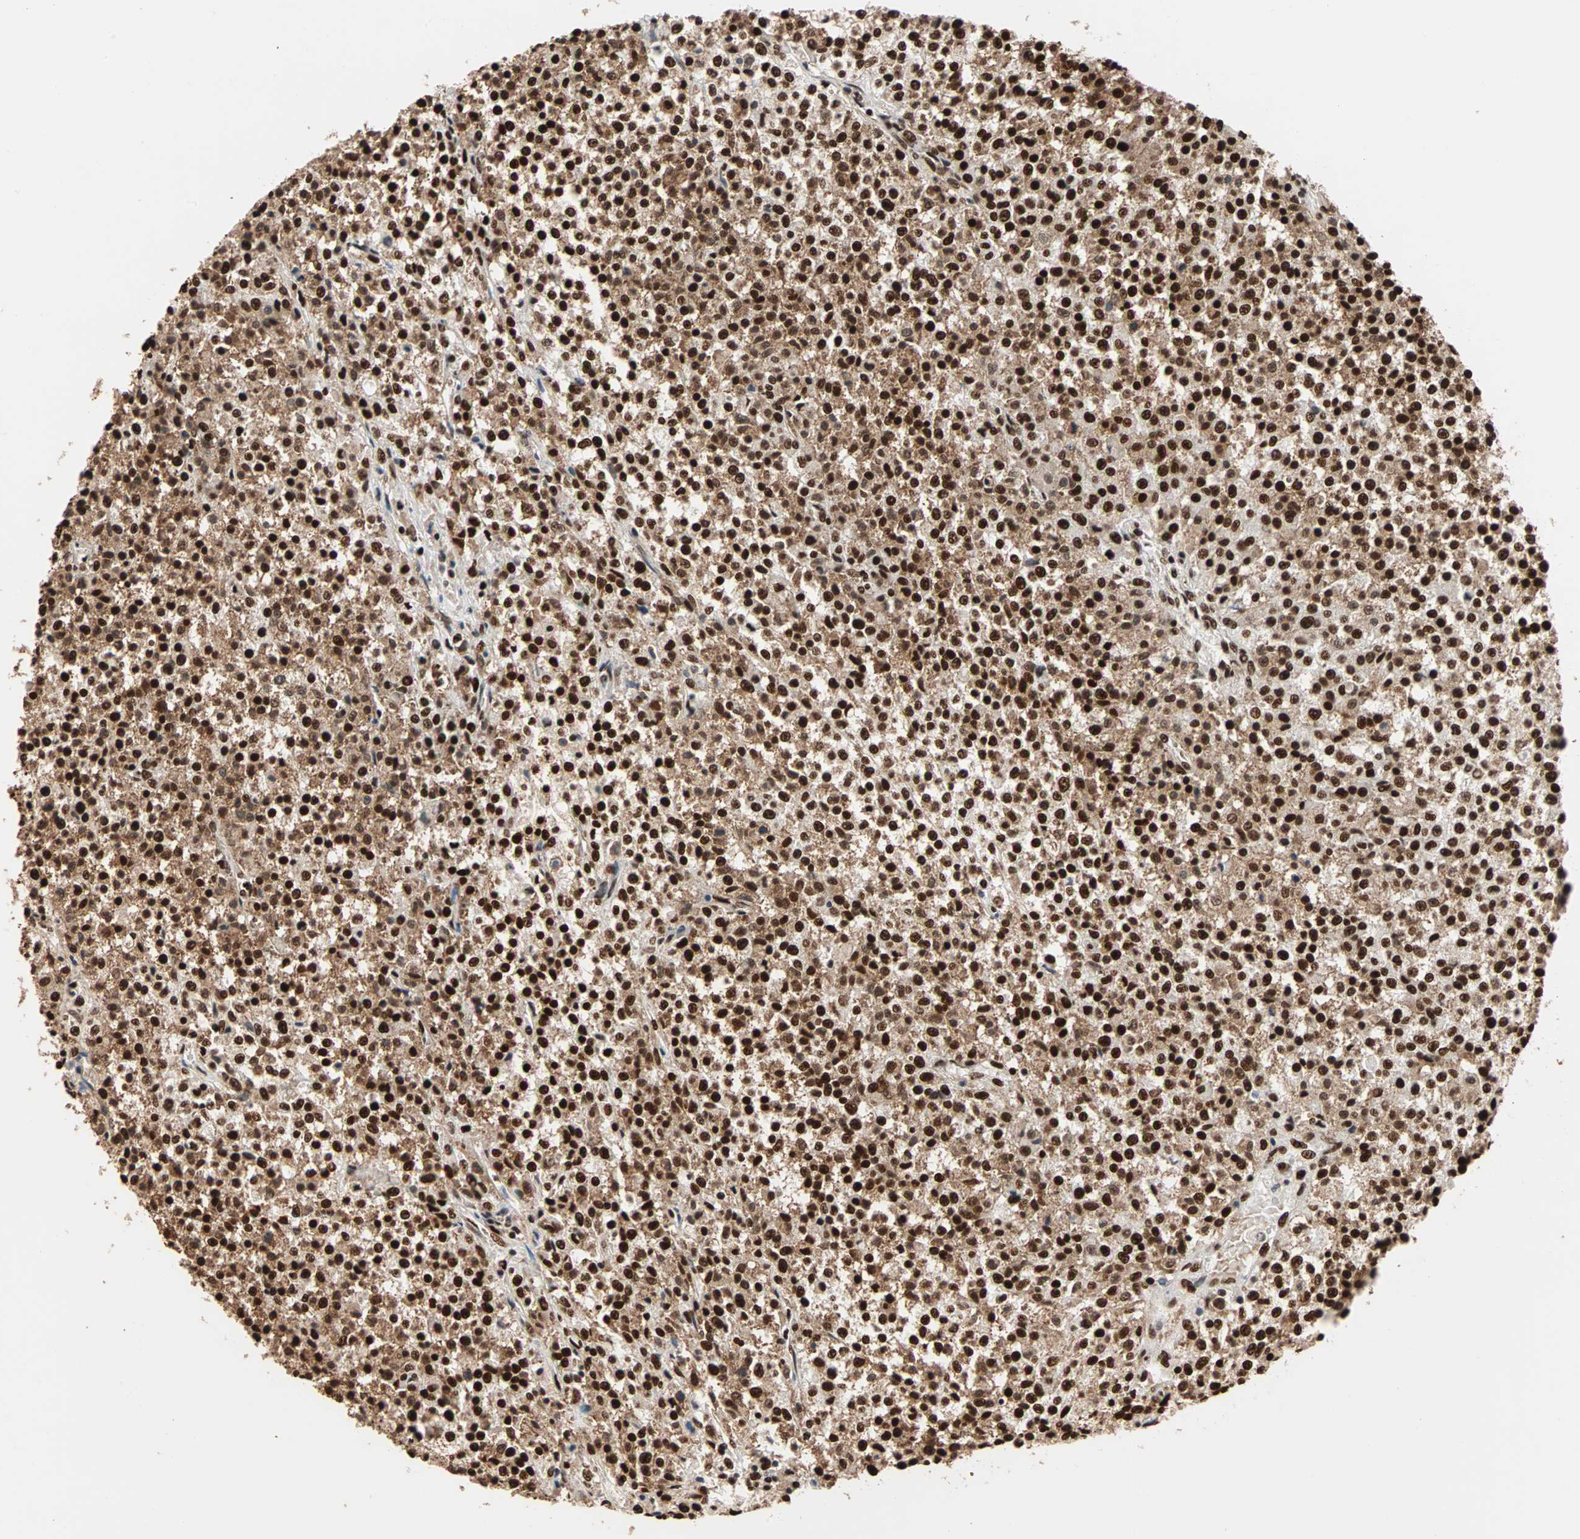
{"staining": {"intensity": "strong", "quantity": ">75%", "location": "cytoplasmic/membranous,nuclear"}, "tissue": "testis cancer", "cell_type": "Tumor cells", "image_type": "cancer", "snomed": [{"axis": "morphology", "description": "Seminoma, NOS"}, {"axis": "topography", "description": "Testis"}], "caption": "Protein staining of testis seminoma tissue shows strong cytoplasmic/membranous and nuclear expression in approximately >75% of tumor cells. Ihc stains the protein of interest in brown and the nuclei are stained blue.", "gene": "ILF2", "patient": {"sex": "male", "age": 59}}